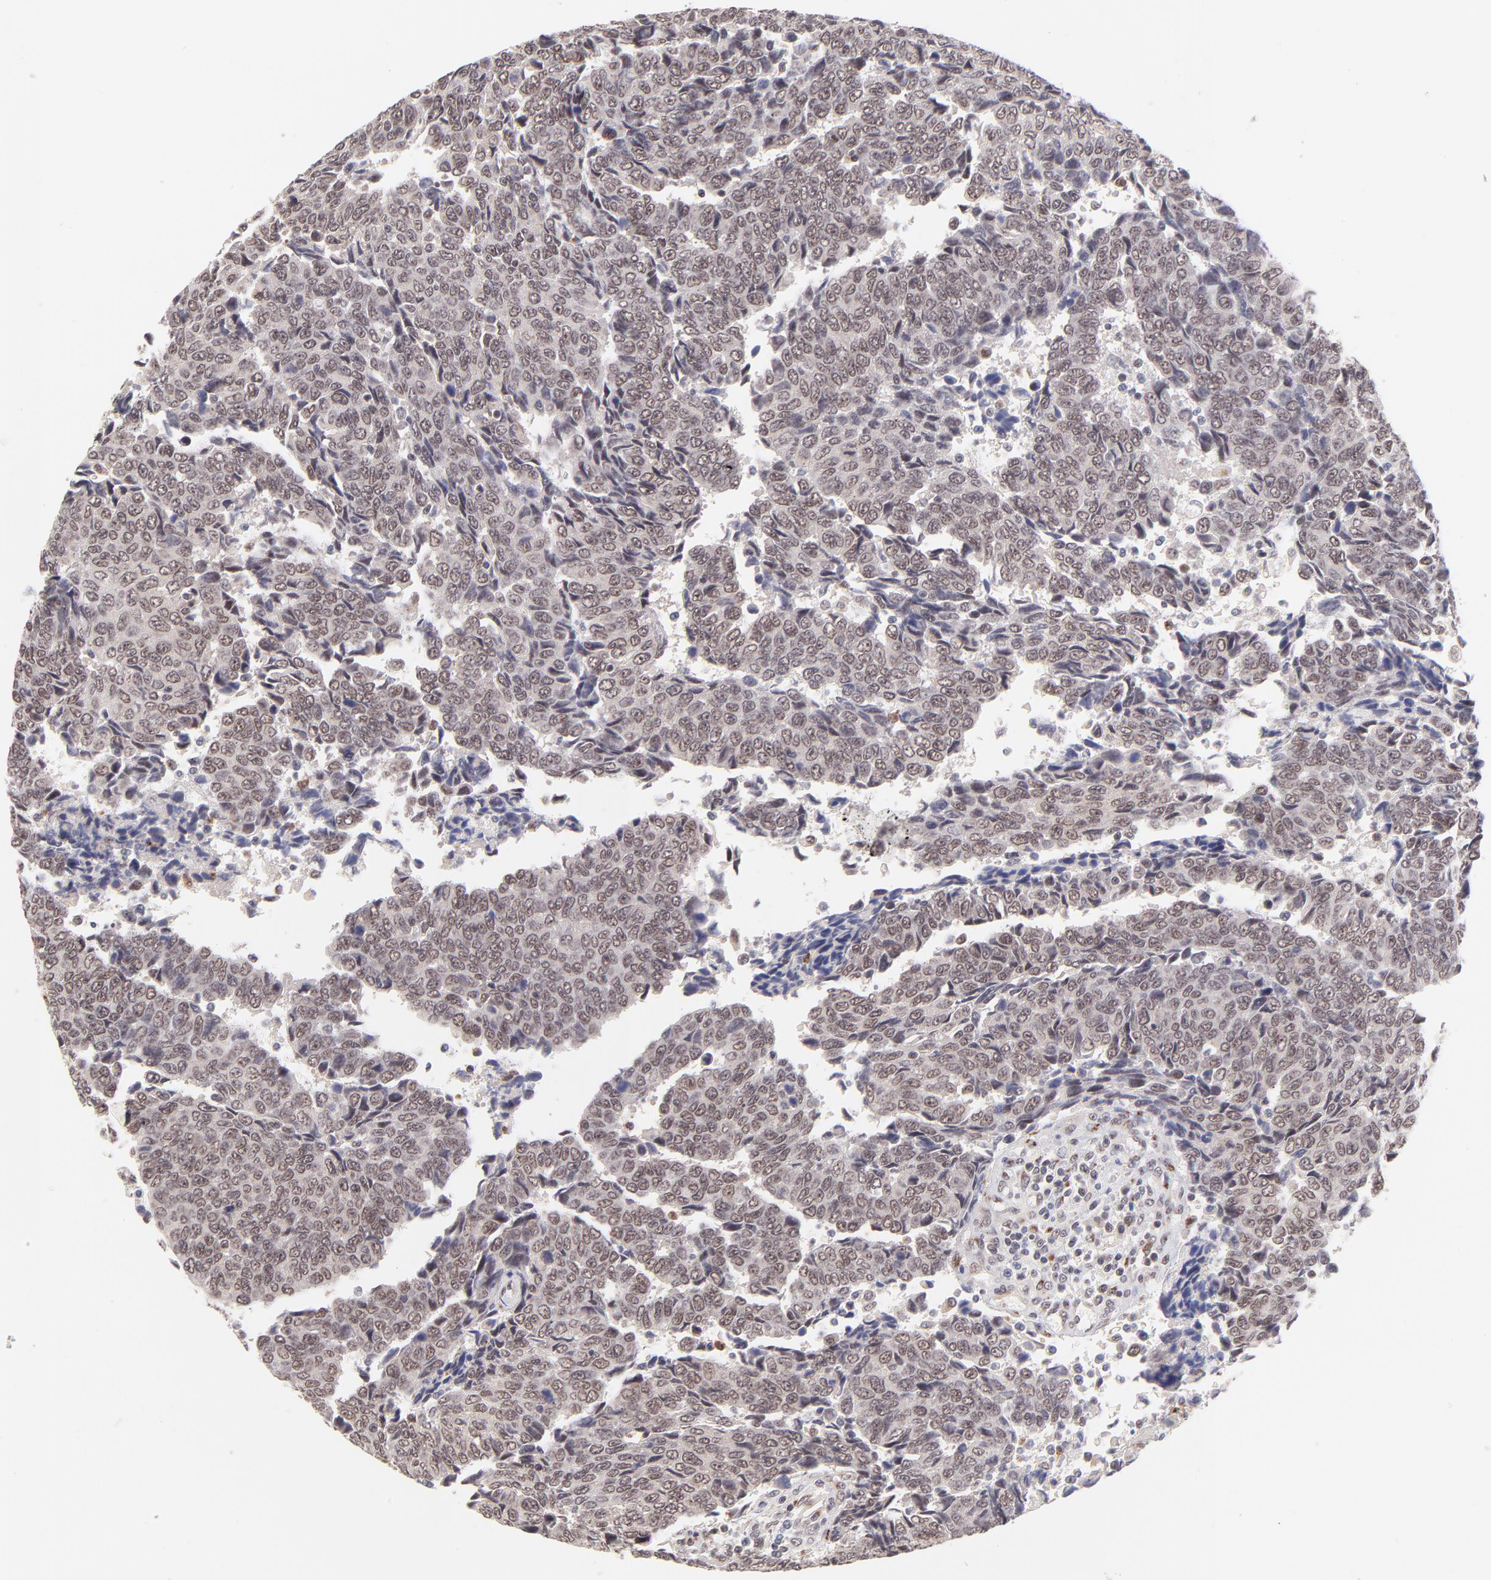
{"staining": {"intensity": "weak", "quantity": ">75%", "location": "nuclear"}, "tissue": "urothelial cancer", "cell_type": "Tumor cells", "image_type": "cancer", "snomed": [{"axis": "morphology", "description": "Urothelial carcinoma, High grade"}, {"axis": "topography", "description": "Urinary bladder"}], "caption": "Urothelial cancer stained with immunohistochemistry (IHC) displays weak nuclear positivity in approximately >75% of tumor cells.", "gene": "MED12", "patient": {"sex": "male", "age": 86}}